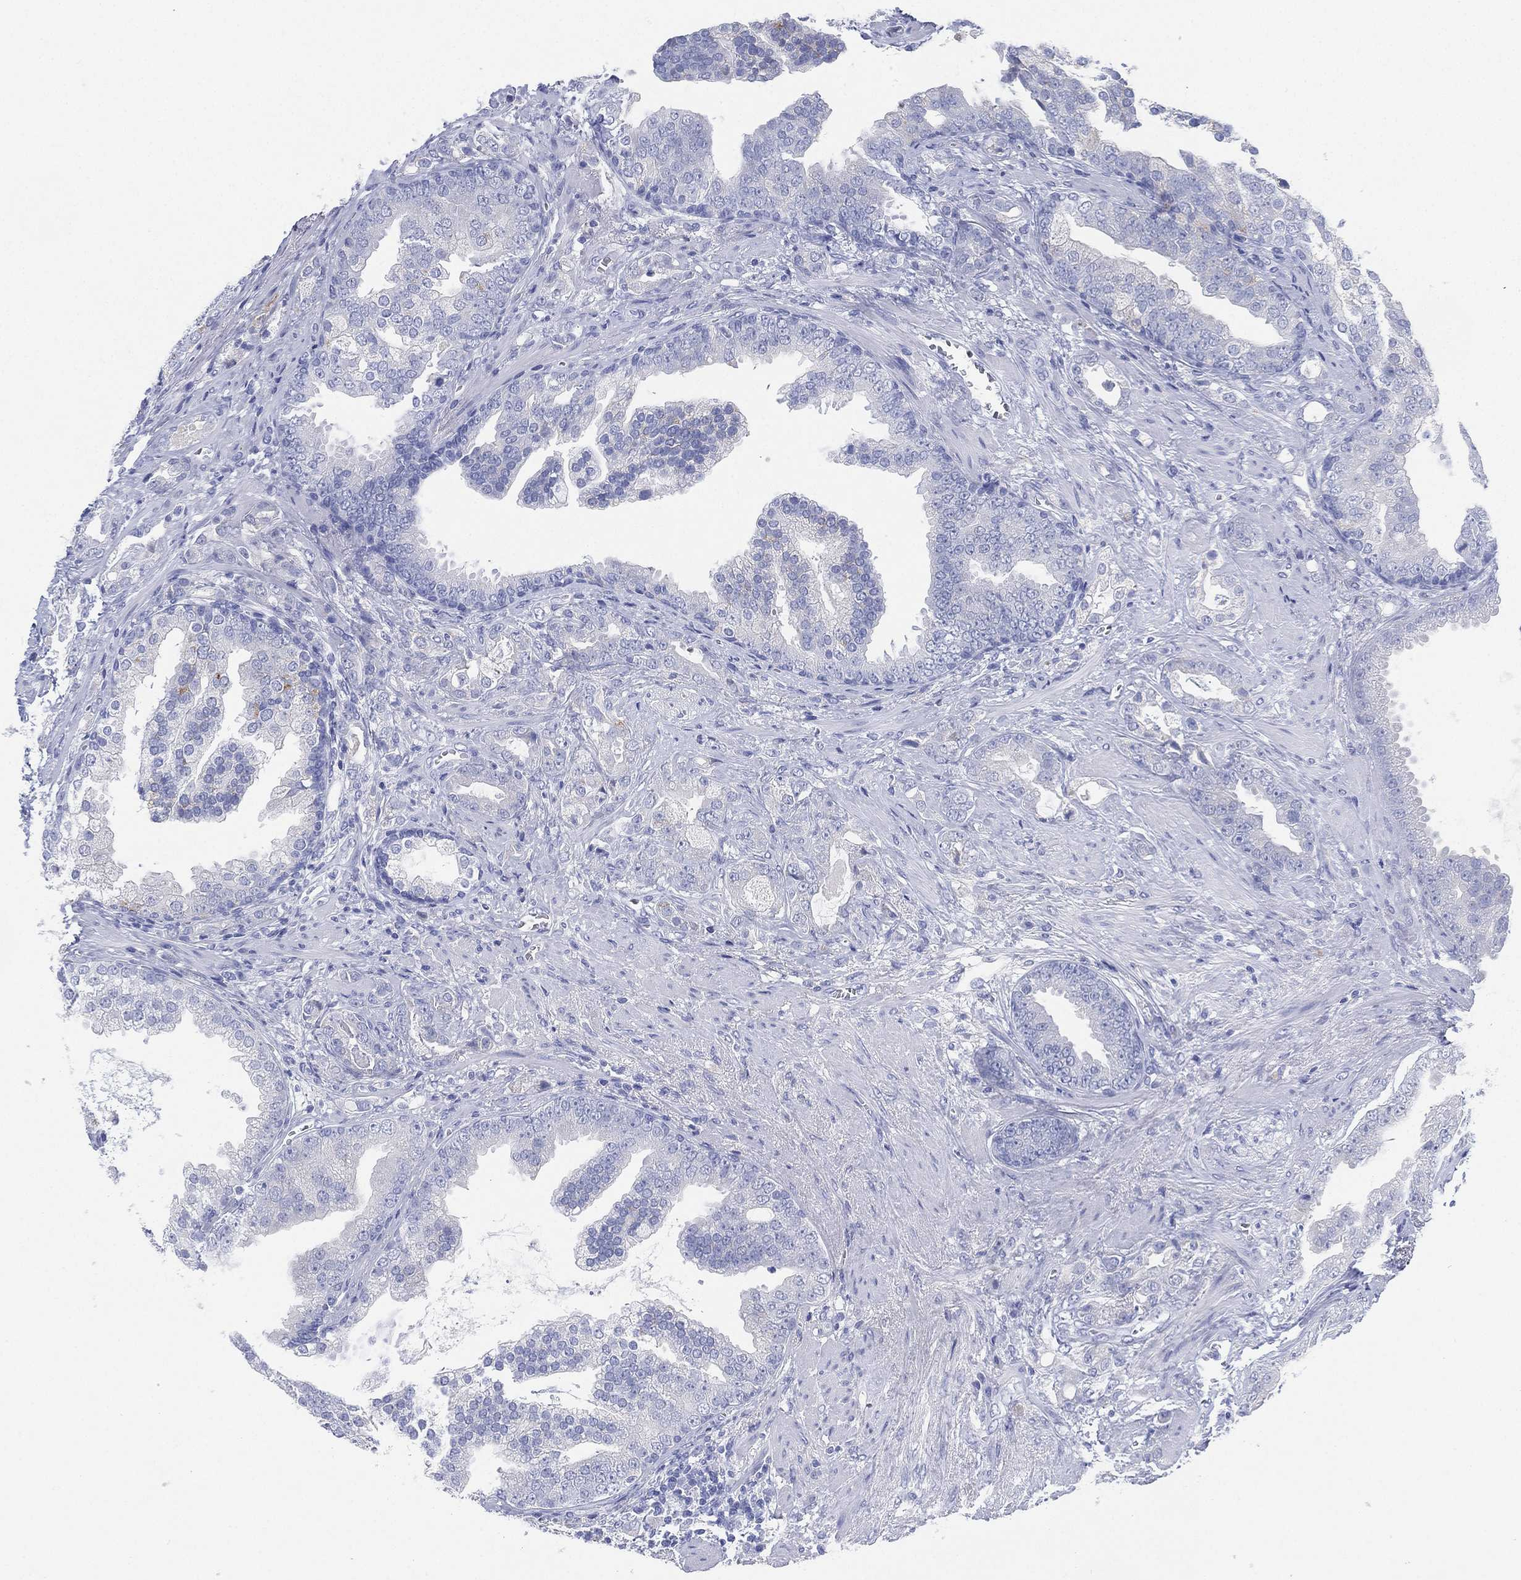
{"staining": {"intensity": "negative", "quantity": "none", "location": "none"}, "tissue": "prostate cancer", "cell_type": "Tumor cells", "image_type": "cancer", "snomed": [{"axis": "morphology", "description": "Adenocarcinoma, NOS"}, {"axis": "topography", "description": "Prostate"}], "caption": "Immunohistochemistry (IHC) of adenocarcinoma (prostate) reveals no positivity in tumor cells.", "gene": "SLC9C2", "patient": {"sex": "male", "age": 57}}